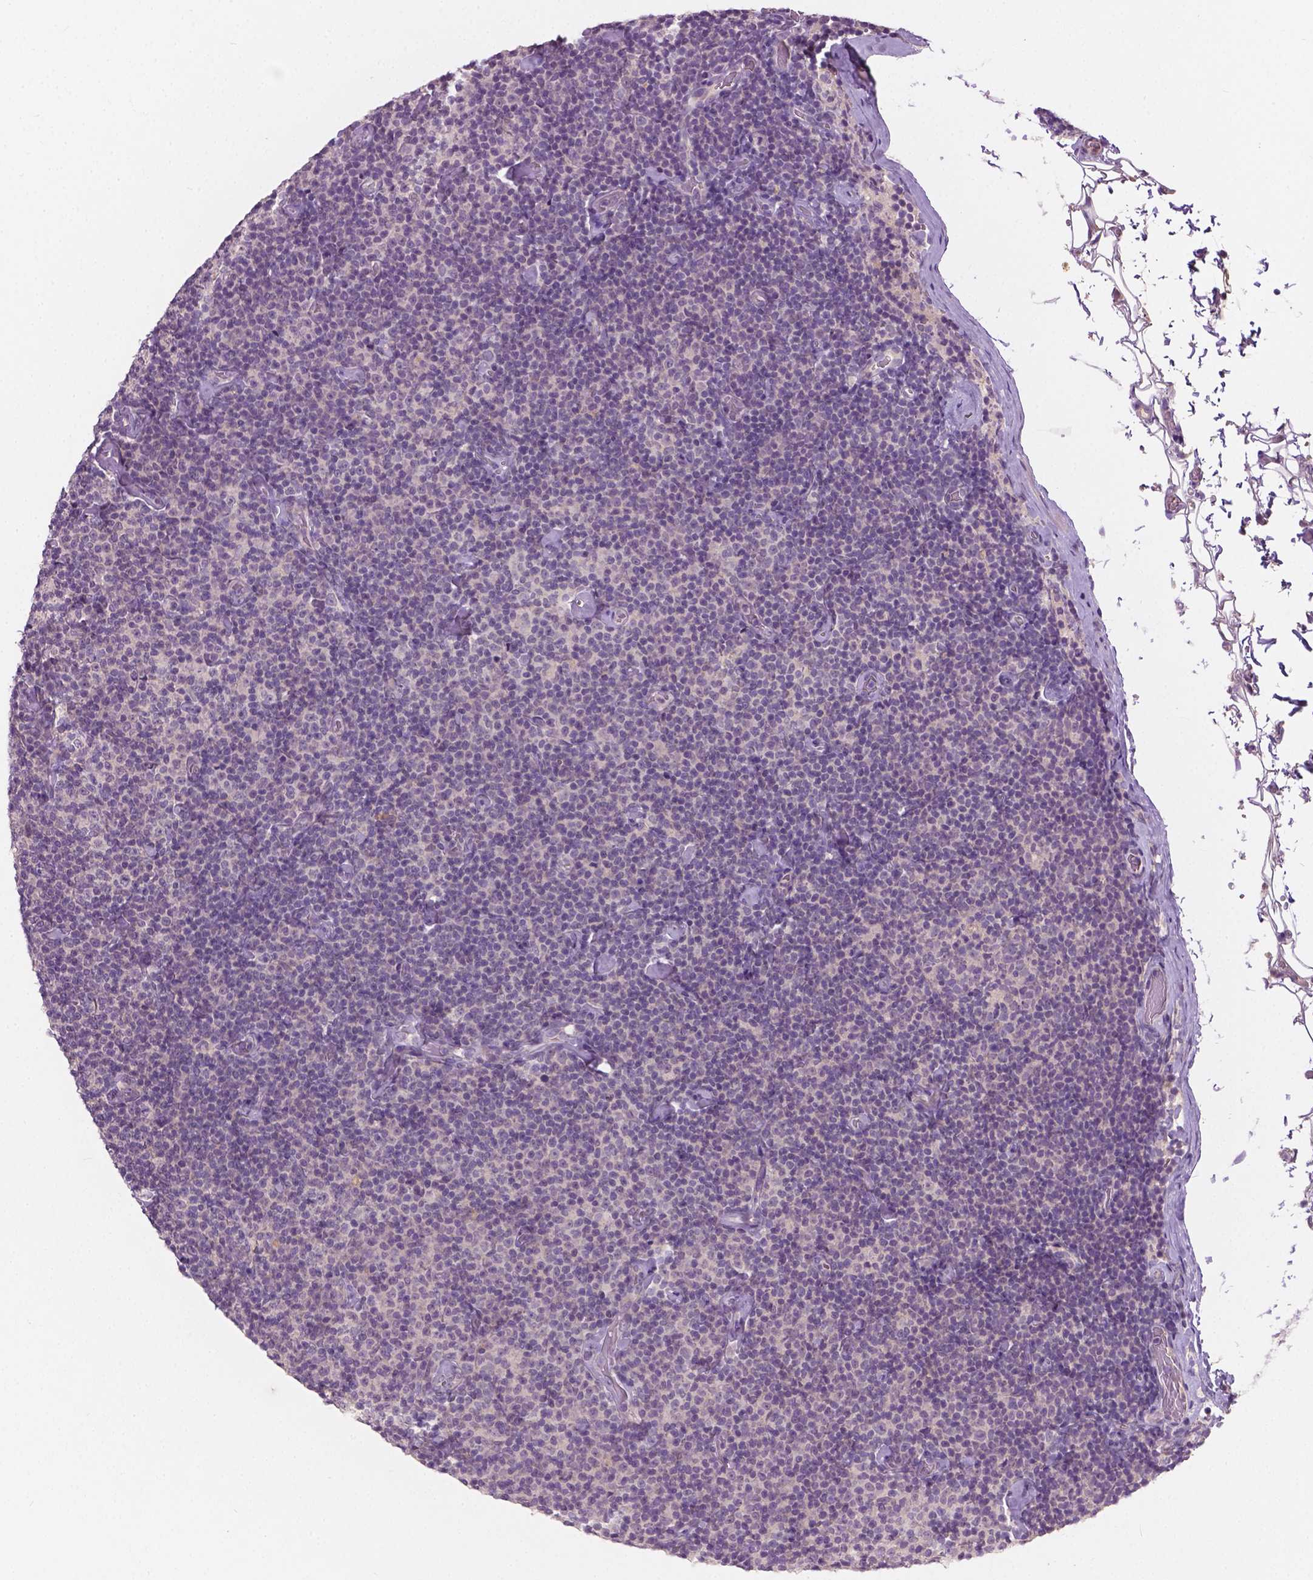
{"staining": {"intensity": "negative", "quantity": "none", "location": "none"}, "tissue": "lymphoma", "cell_type": "Tumor cells", "image_type": "cancer", "snomed": [{"axis": "morphology", "description": "Malignant lymphoma, non-Hodgkin's type, Low grade"}, {"axis": "topography", "description": "Lymph node"}], "caption": "DAB immunohistochemical staining of low-grade malignant lymphoma, non-Hodgkin's type exhibits no significant expression in tumor cells. (Brightfield microscopy of DAB immunohistochemistry at high magnification).", "gene": "KRT17", "patient": {"sex": "male", "age": 81}}